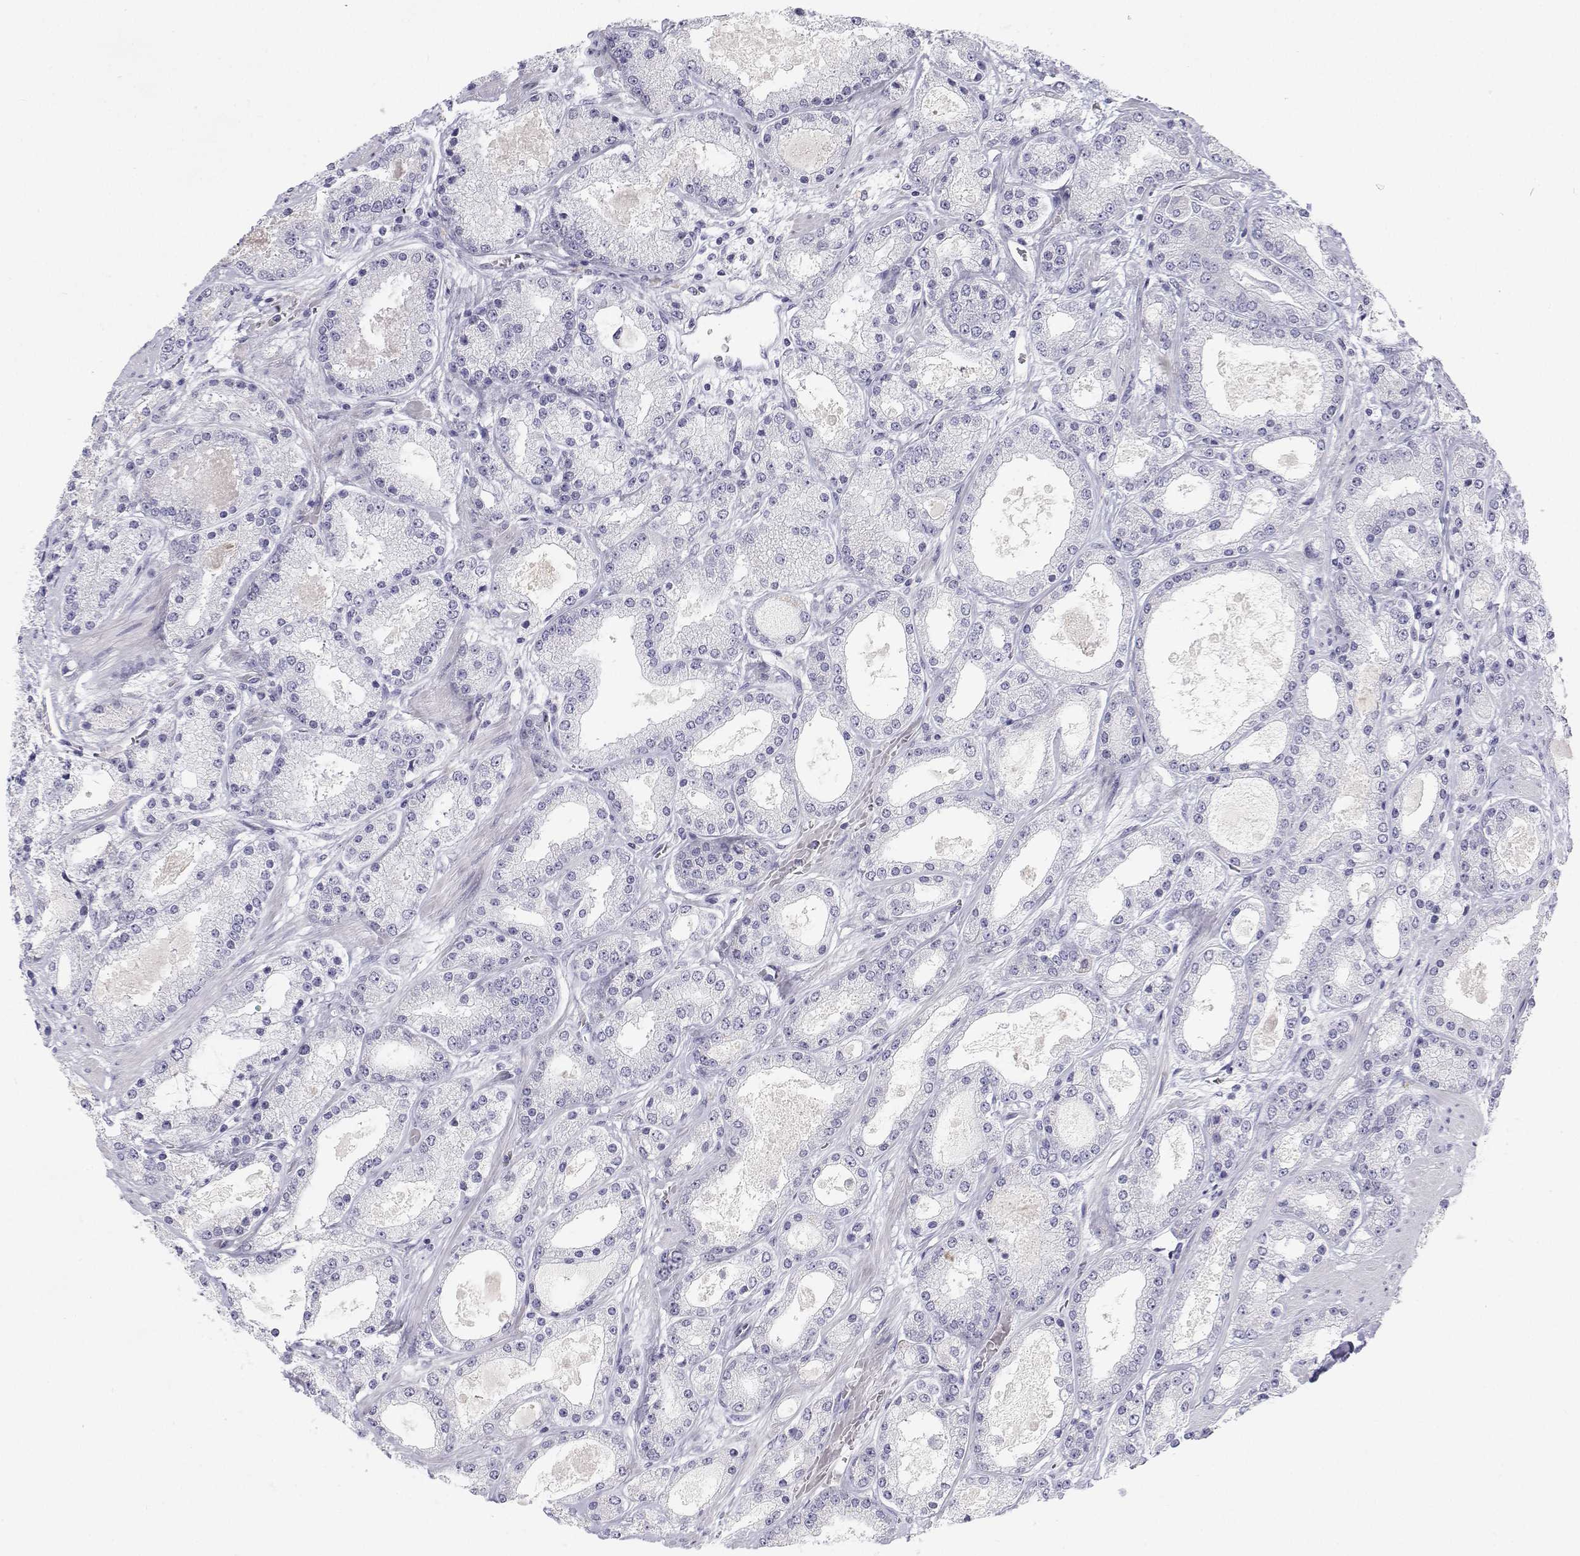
{"staining": {"intensity": "negative", "quantity": "none", "location": "none"}, "tissue": "prostate cancer", "cell_type": "Tumor cells", "image_type": "cancer", "snomed": [{"axis": "morphology", "description": "Adenocarcinoma, High grade"}, {"axis": "topography", "description": "Prostate"}], "caption": "Immunohistochemical staining of prostate cancer (adenocarcinoma (high-grade)) exhibits no significant staining in tumor cells. Brightfield microscopy of IHC stained with DAB (brown) and hematoxylin (blue), captured at high magnification.", "gene": "TTN", "patient": {"sex": "male", "age": 67}}